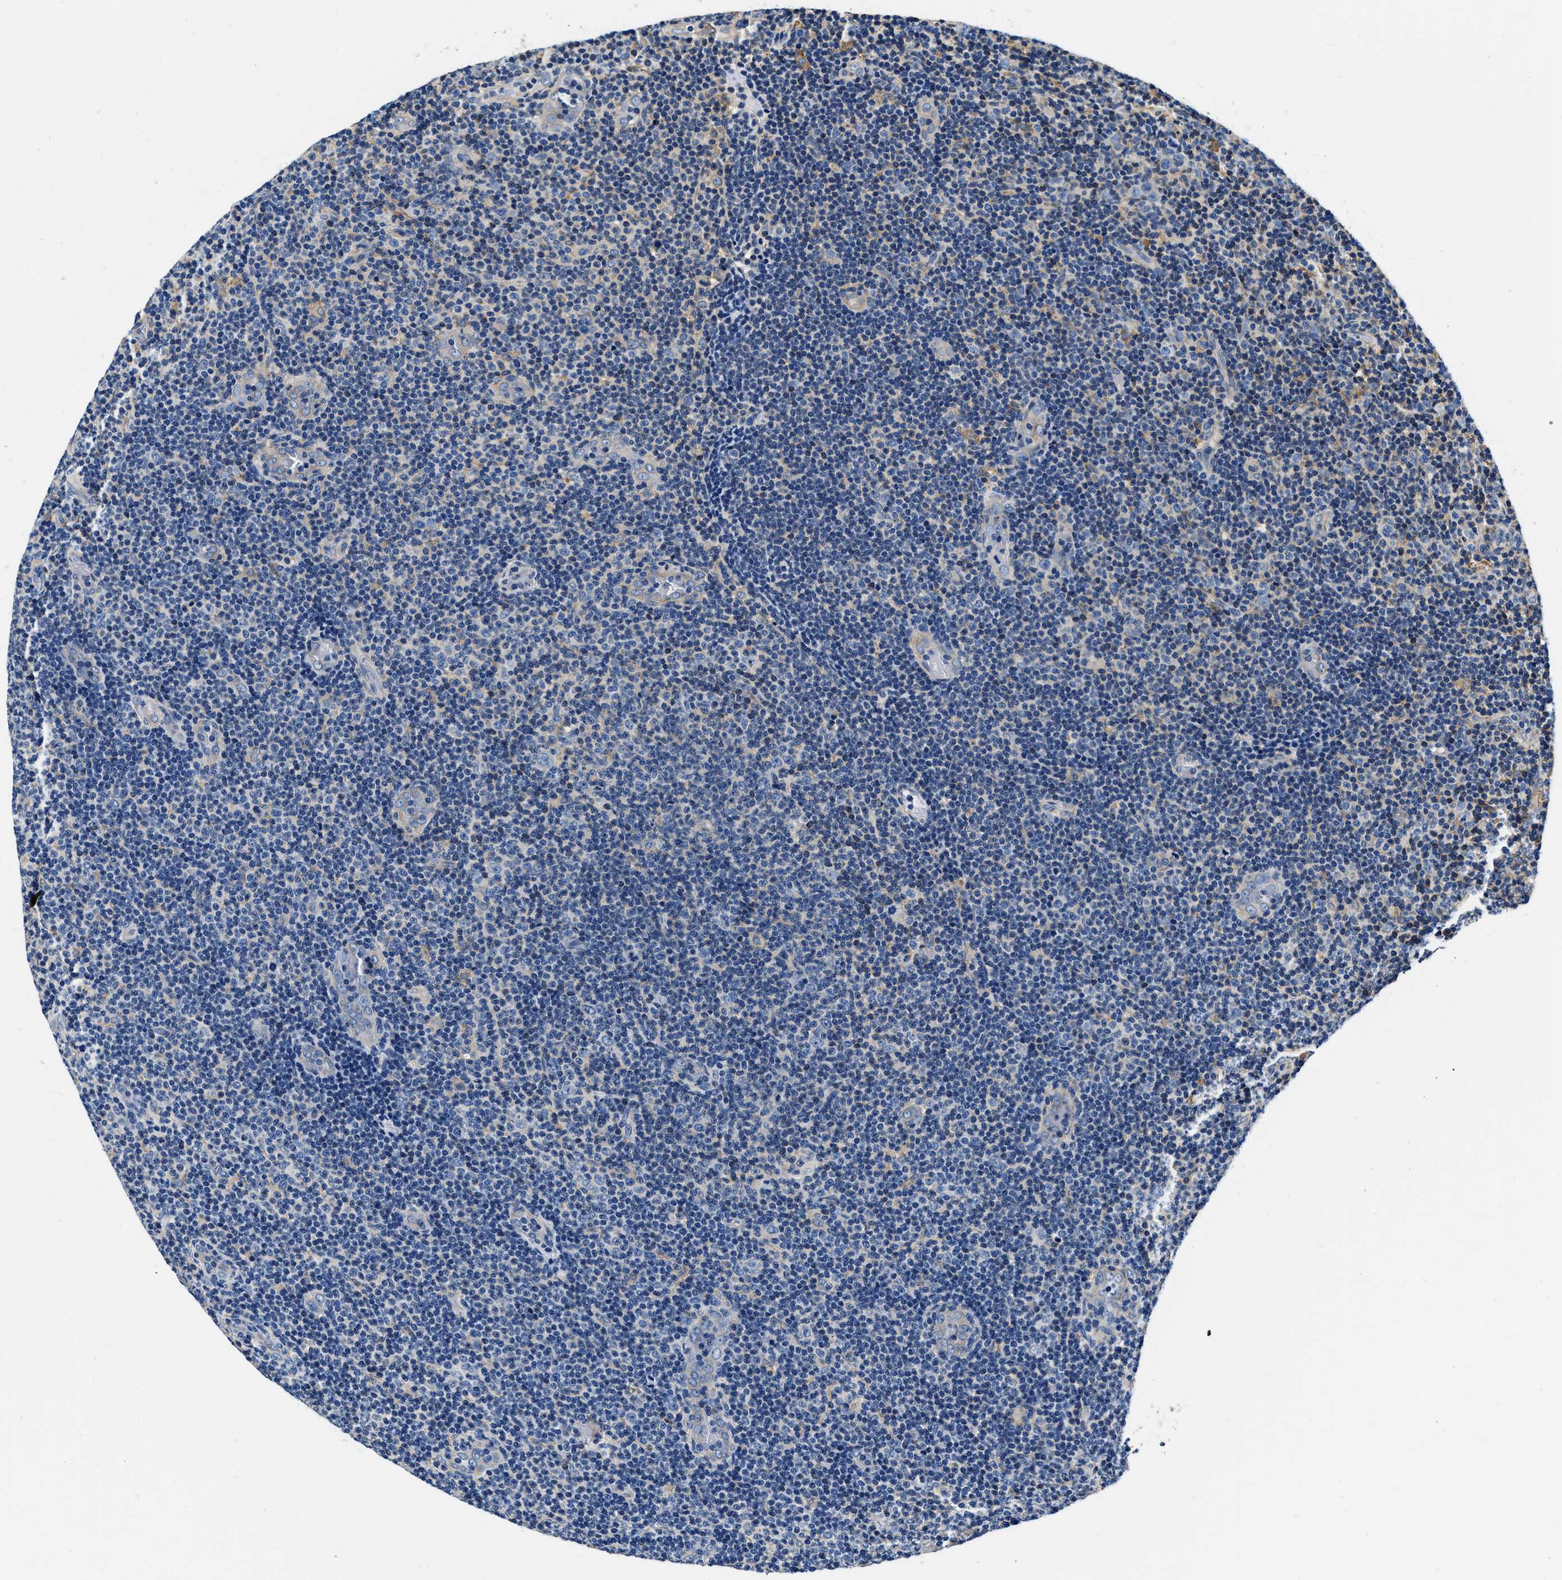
{"staining": {"intensity": "negative", "quantity": "none", "location": "none"}, "tissue": "lymphoma", "cell_type": "Tumor cells", "image_type": "cancer", "snomed": [{"axis": "morphology", "description": "Malignant lymphoma, non-Hodgkin's type, Low grade"}, {"axis": "topography", "description": "Lymph node"}], "caption": "DAB (3,3'-diaminobenzidine) immunohistochemical staining of human lymphoma exhibits no significant expression in tumor cells. The staining is performed using DAB (3,3'-diaminobenzidine) brown chromogen with nuclei counter-stained in using hematoxylin.", "gene": "ZFAND3", "patient": {"sex": "male", "age": 83}}